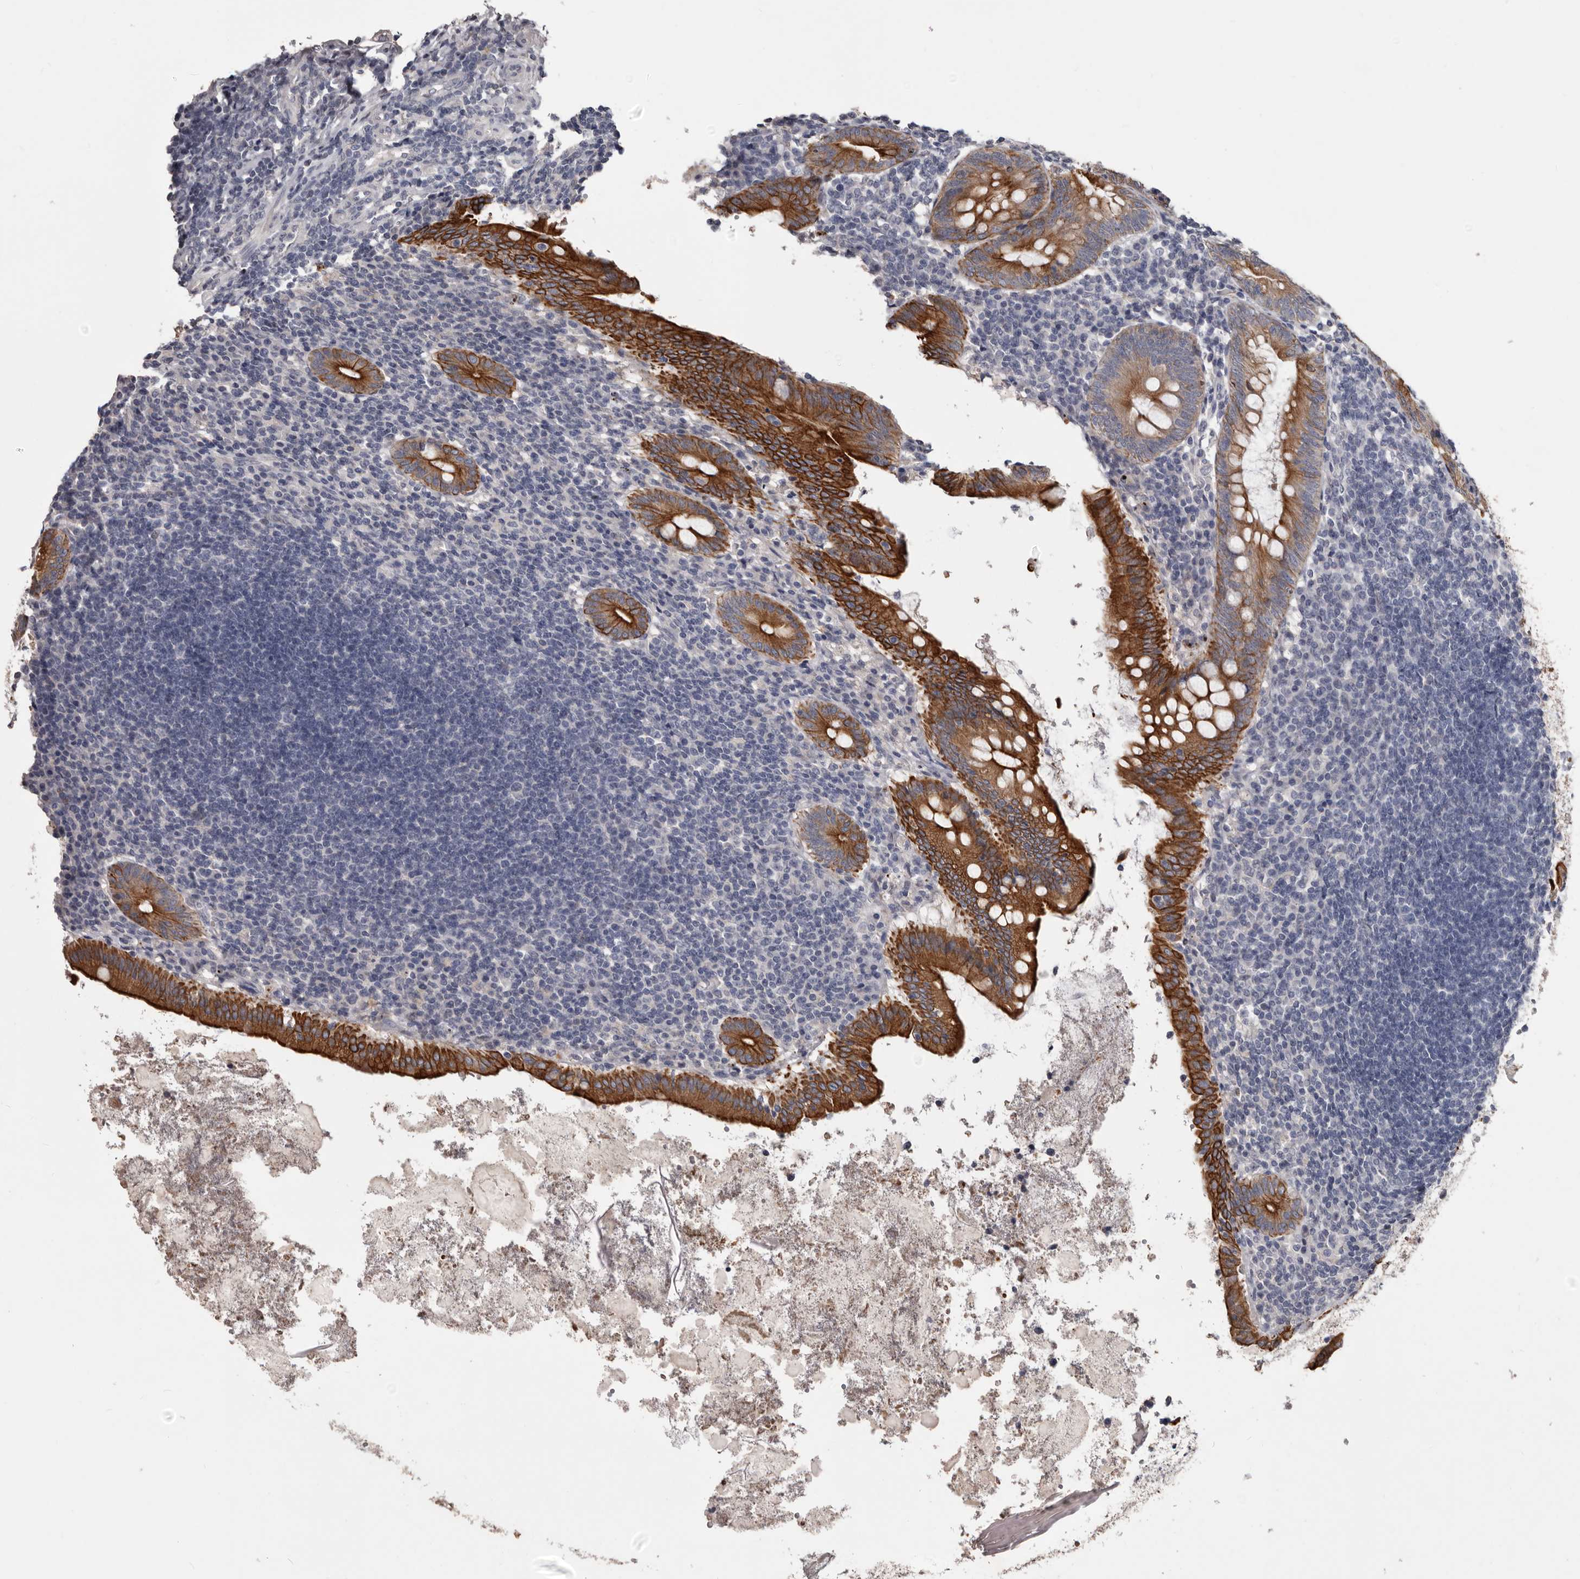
{"staining": {"intensity": "strong", "quantity": ">75%", "location": "cytoplasmic/membranous"}, "tissue": "appendix", "cell_type": "Glandular cells", "image_type": "normal", "snomed": [{"axis": "morphology", "description": "Normal tissue, NOS"}, {"axis": "topography", "description": "Appendix"}], "caption": "The micrograph displays immunohistochemical staining of benign appendix. There is strong cytoplasmic/membranous positivity is appreciated in about >75% of glandular cells.", "gene": "LPAR6", "patient": {"sex": "female", "age": 54}}